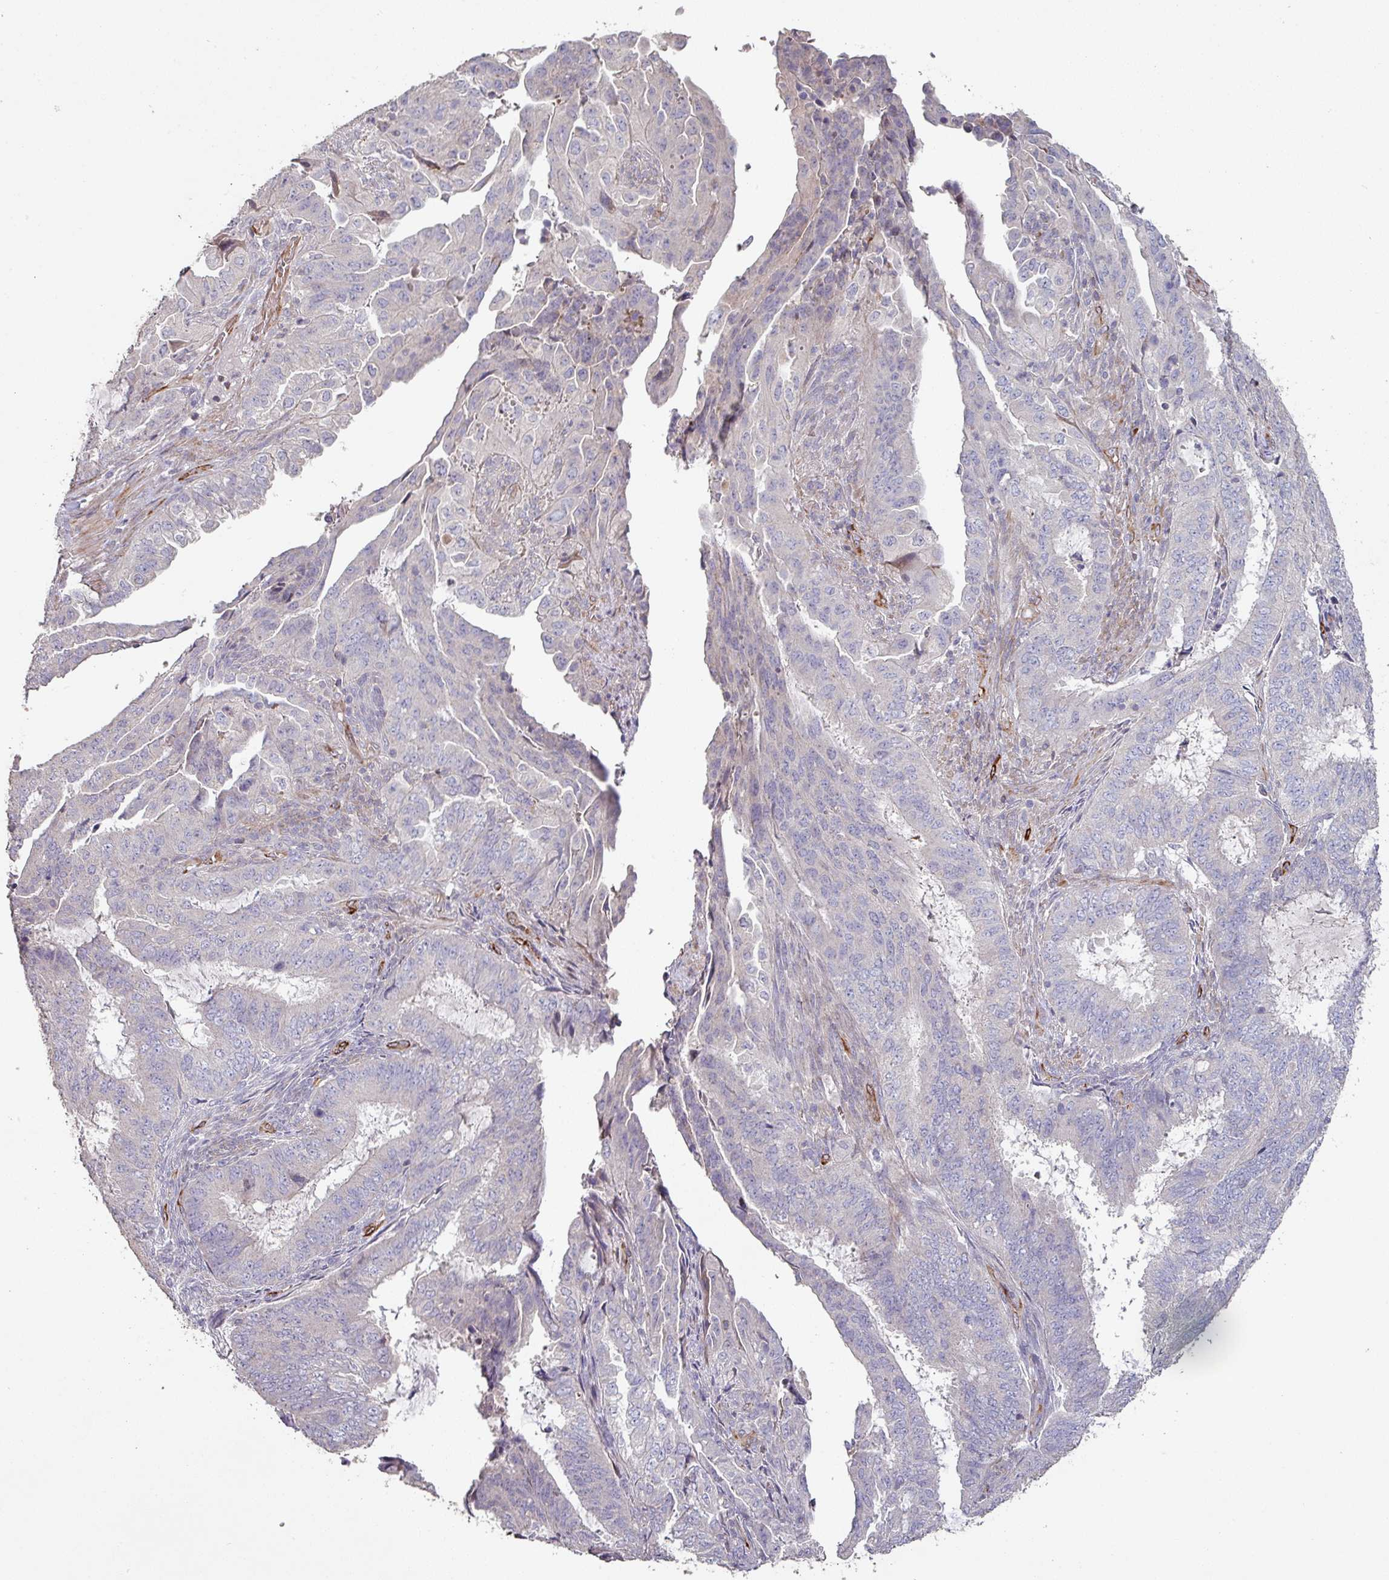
{"staining": {"intensity": "negative", "quantity": "none", "location": "none"}, "tissue": "endometrial cancer", "cell_type": "Tumor cells", "image_type": "cancer", "snomed": [{"axis": "morphology", "description": "Adenocarcinoma, NOS"}, {"axis": "topography", "description": "Endometrium"}], "caption": "This is an IHC micrograph of human endometrial cancer. There is no expression in tumor cells.", "gene": "RPL23A", "patient": {"sex": "female", "age": 51}}